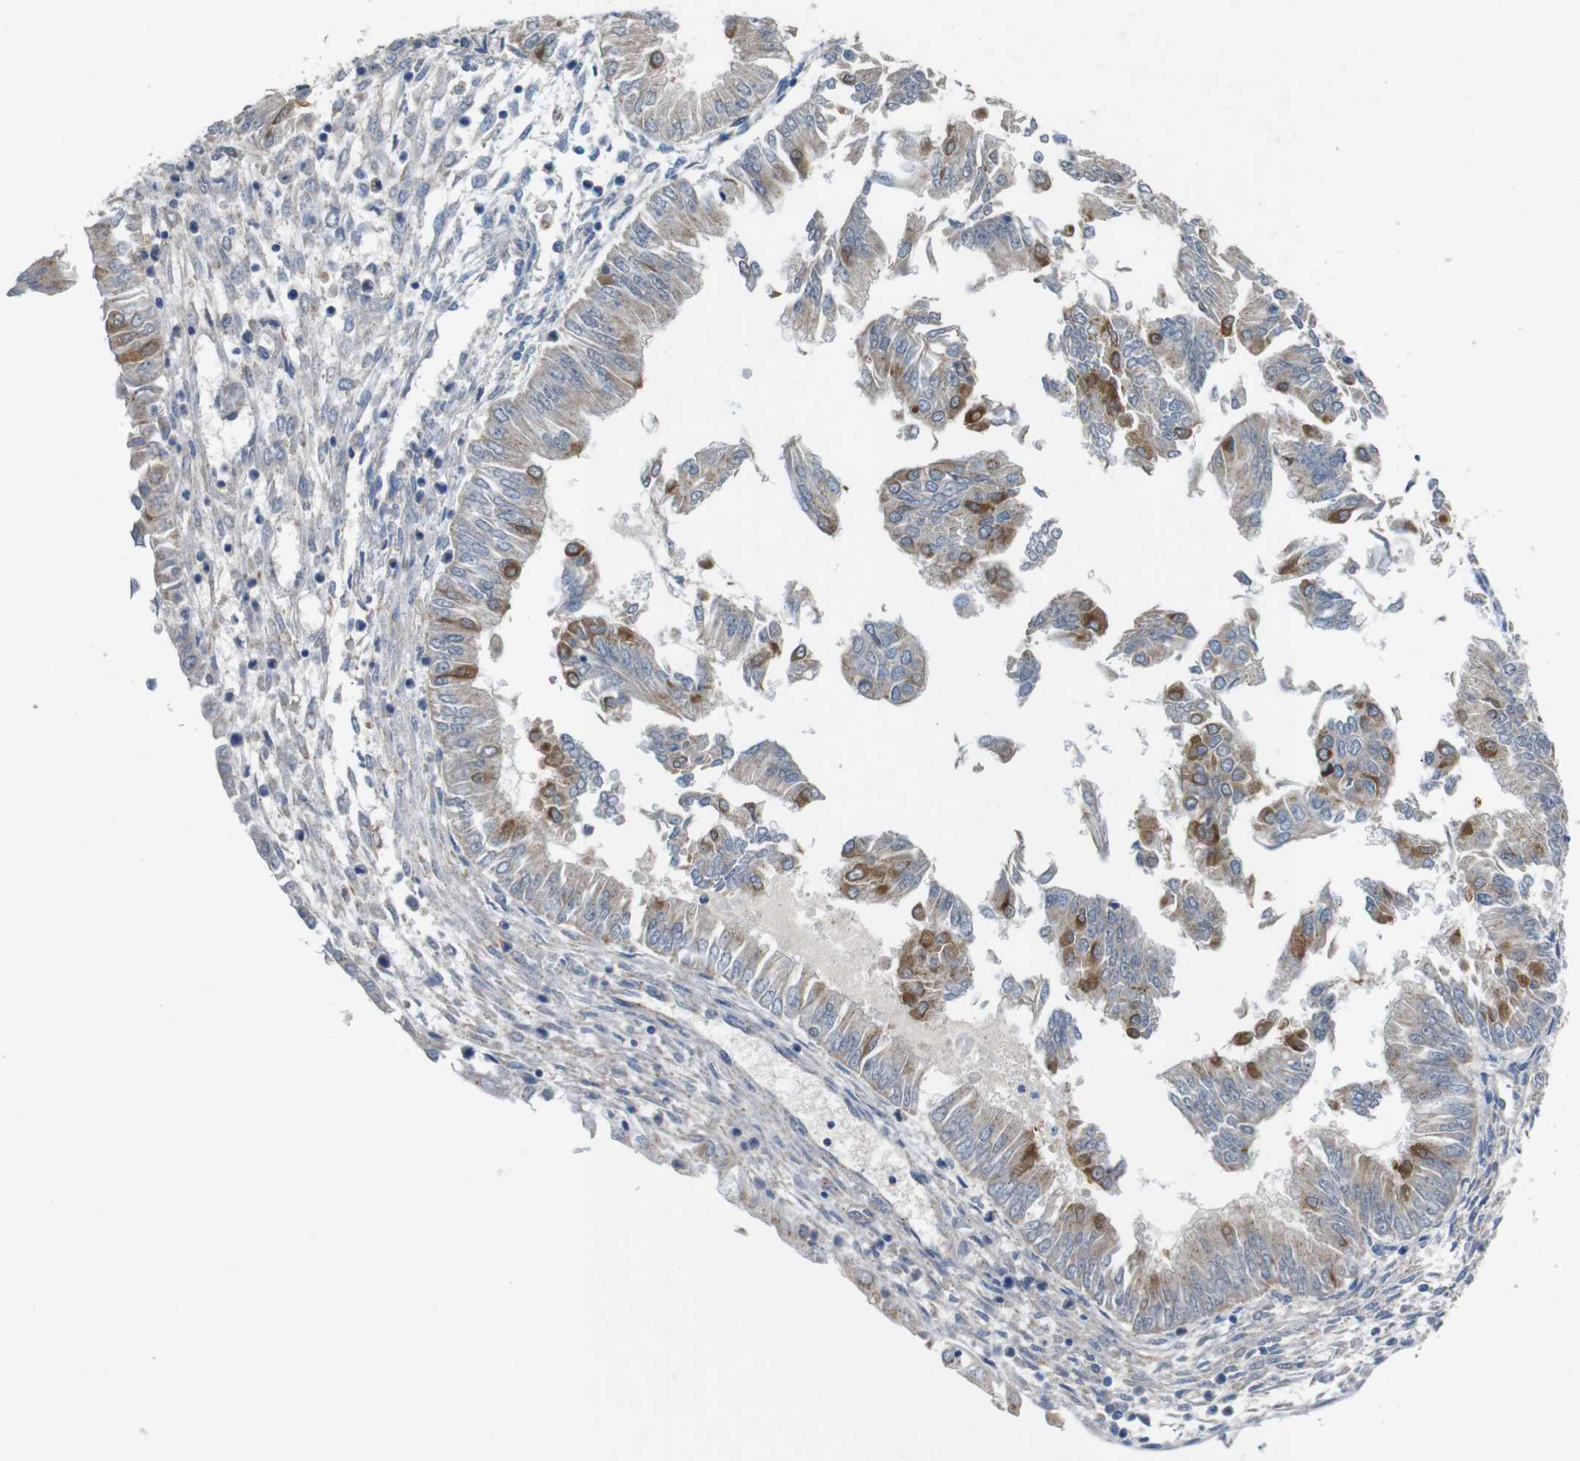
{"staining": {"intensity": "weak", "quantity": "25%-75%", "location": "cytoplasmic/membranous"}, "tissue": "endometrial cancer", "cell_type": "Tumor cells", "image_type": "cancer", "snomed": [{"axis": "morphology", "description": "Adenocarcinoma, NOS"}, {"axis": "topography", "description": "Endometrium"}], "caption": "High-magnification brightfield microscopy of endometrial adenocarcinoma stained with DAB (3,3'-diaminobenzidine) (brown) and counterstained with hematoxylin (blue). tumor cells exhibit weak cytoplasmic/membranous positivity is seen in about25%-75% of cells.", "gene": "NHLRC3", "patient": {"sex": "female", "age": 53}}